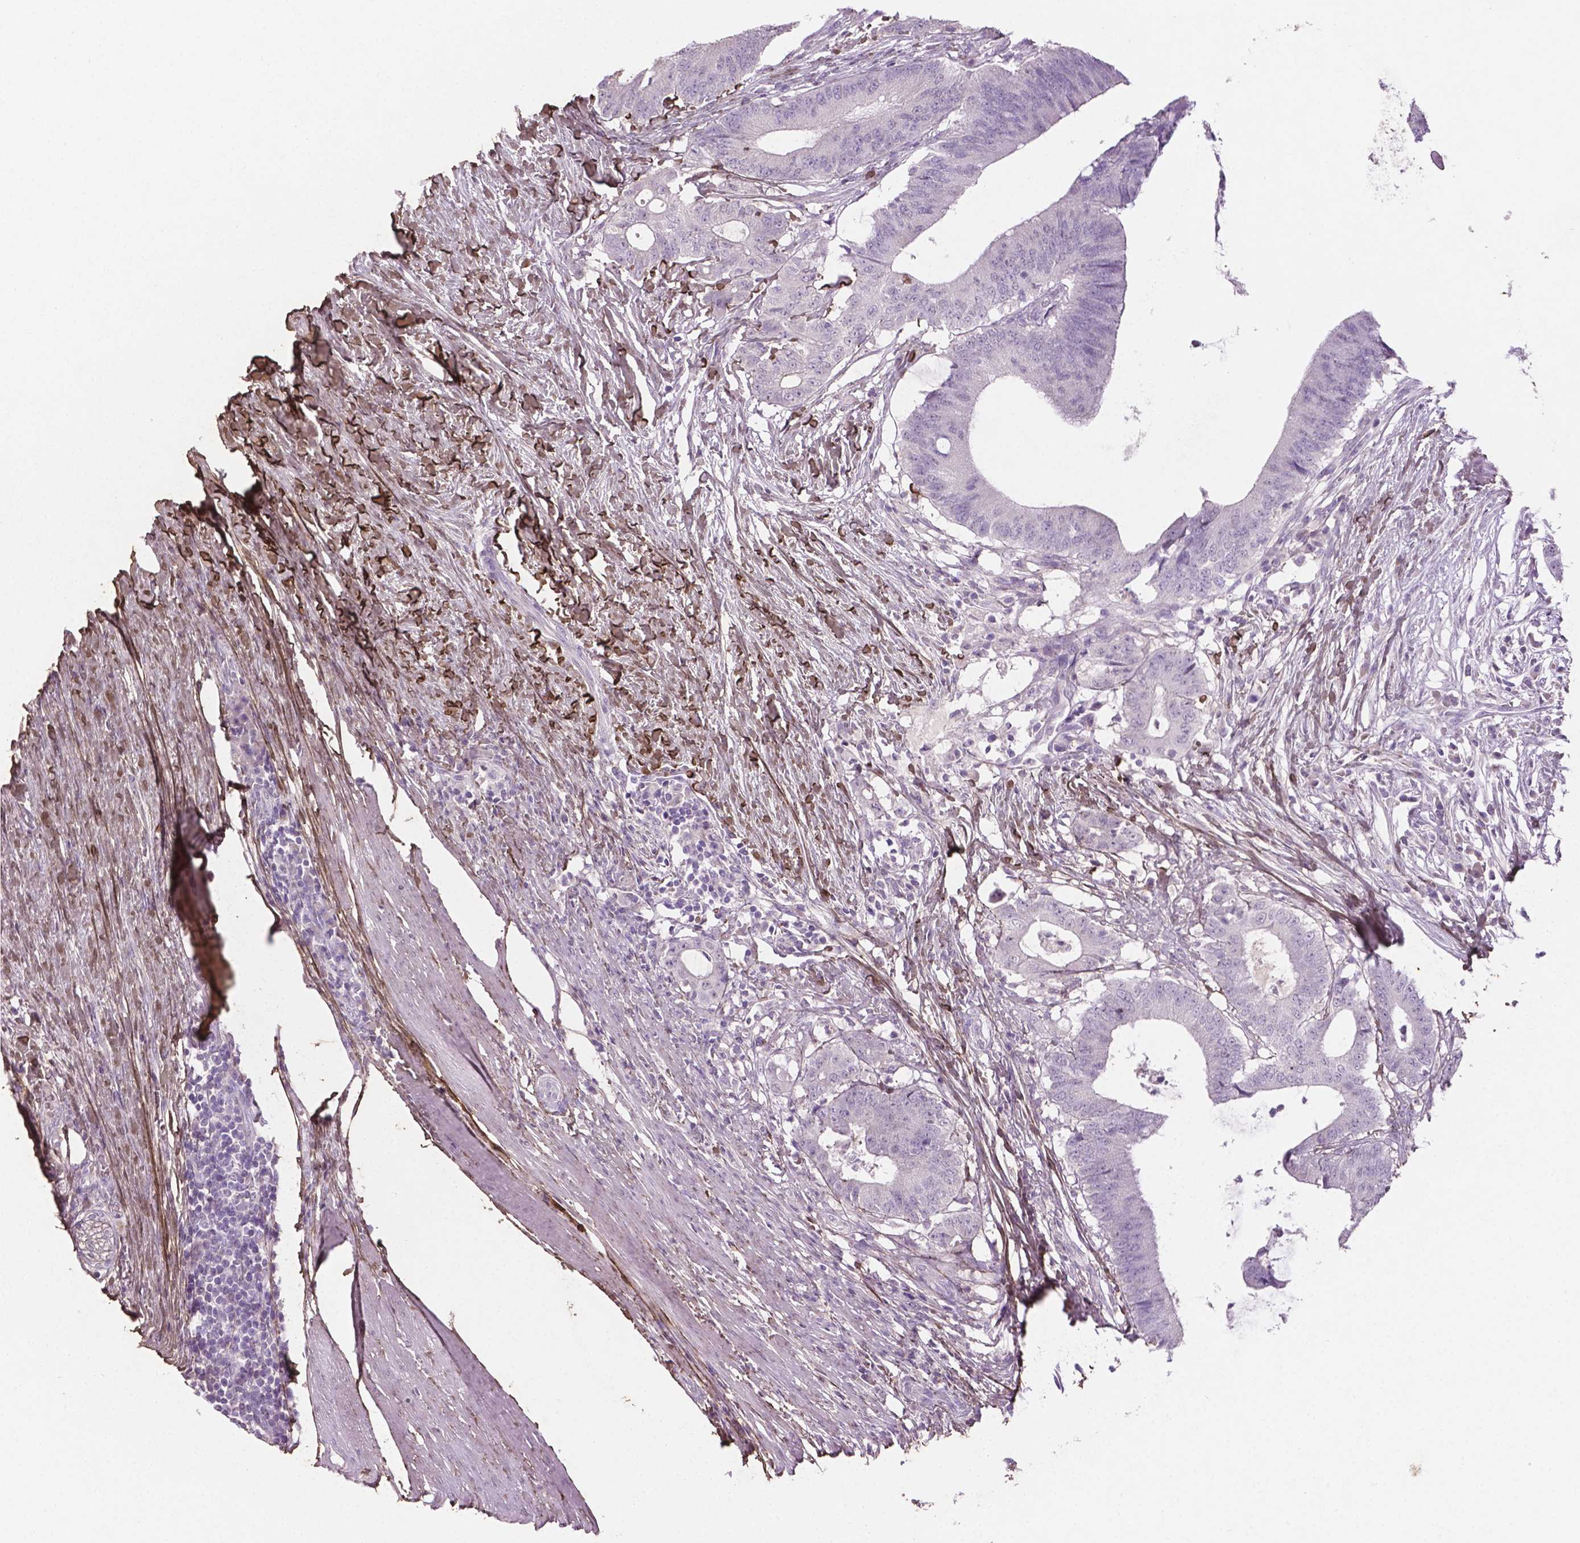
{"staining": {"intensity": "negative", "quantity": "none", "location": "none"}, "tissue": "colorectal cancer", "cell_type": "Tumor cells", "image_type": "cancer", "snomed": [{"axis": "morphology", "description": "Adenocarcinoma, NOS"}, {"axis": "topography", "description": "Colon"}], "caption": "Tumor cells show no significant staining in colorectal adenocarcinoma.", "gene": "DLG2", "patient": {"sex": "female", "age": 43}}